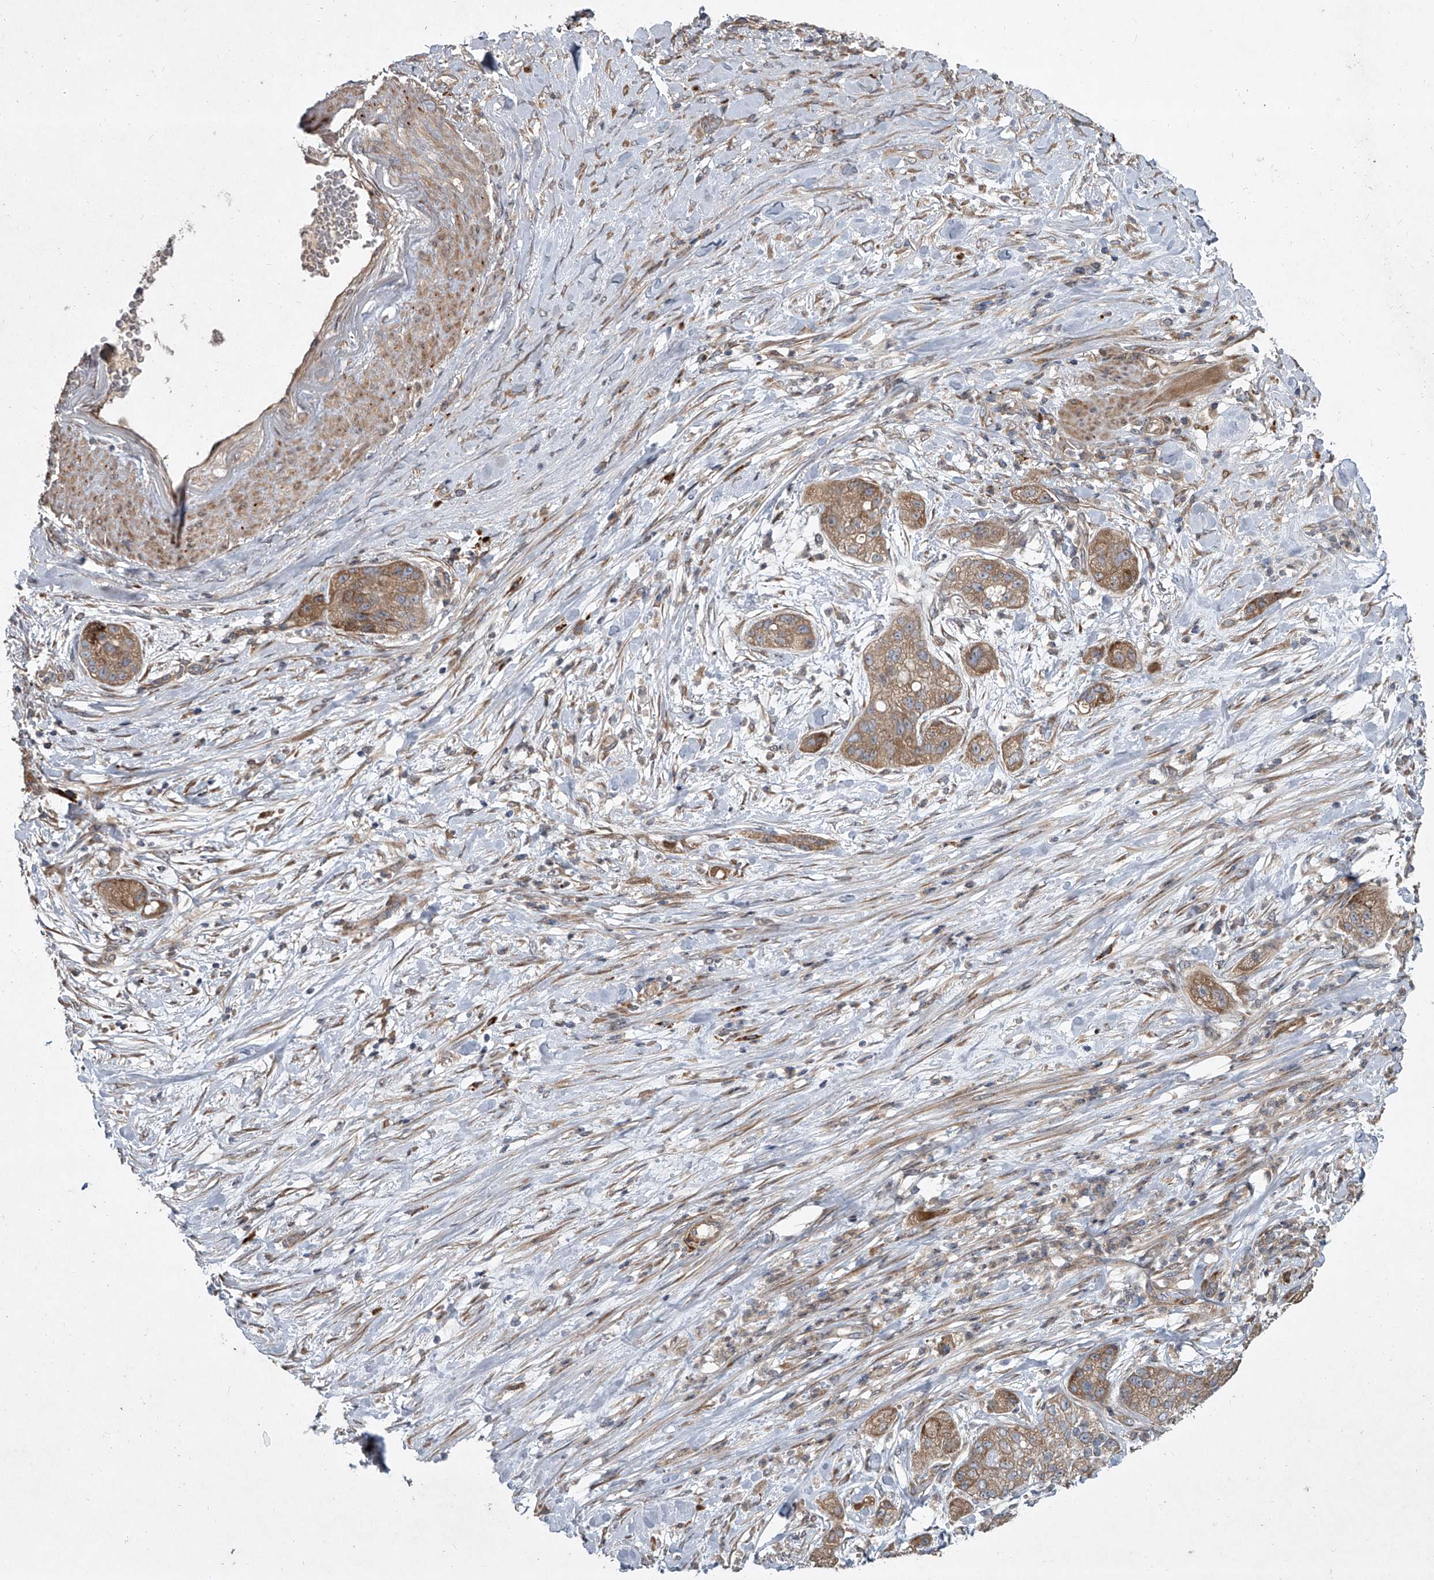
{"staining": {"intensity": "moderate", "quantity": ">75%", "location": "cytoplasmic/membranous"}, "tissue": "pancreatic cancer", "cell_type": "Tumor cells", "image_type": "cancer", "snomed": [{"axis": "morphology", "description": "Adenocarcinoma, NOS"}, {"axis": "topography", "description": "Pancreas"}], "caption": "Human pancreatic cancer (adenocarcinoma) stained with a protein marker reveals moderate staining in tumor cells.", "gene": "EVA1C", "patient": {"sex": "female", "age": 78}}